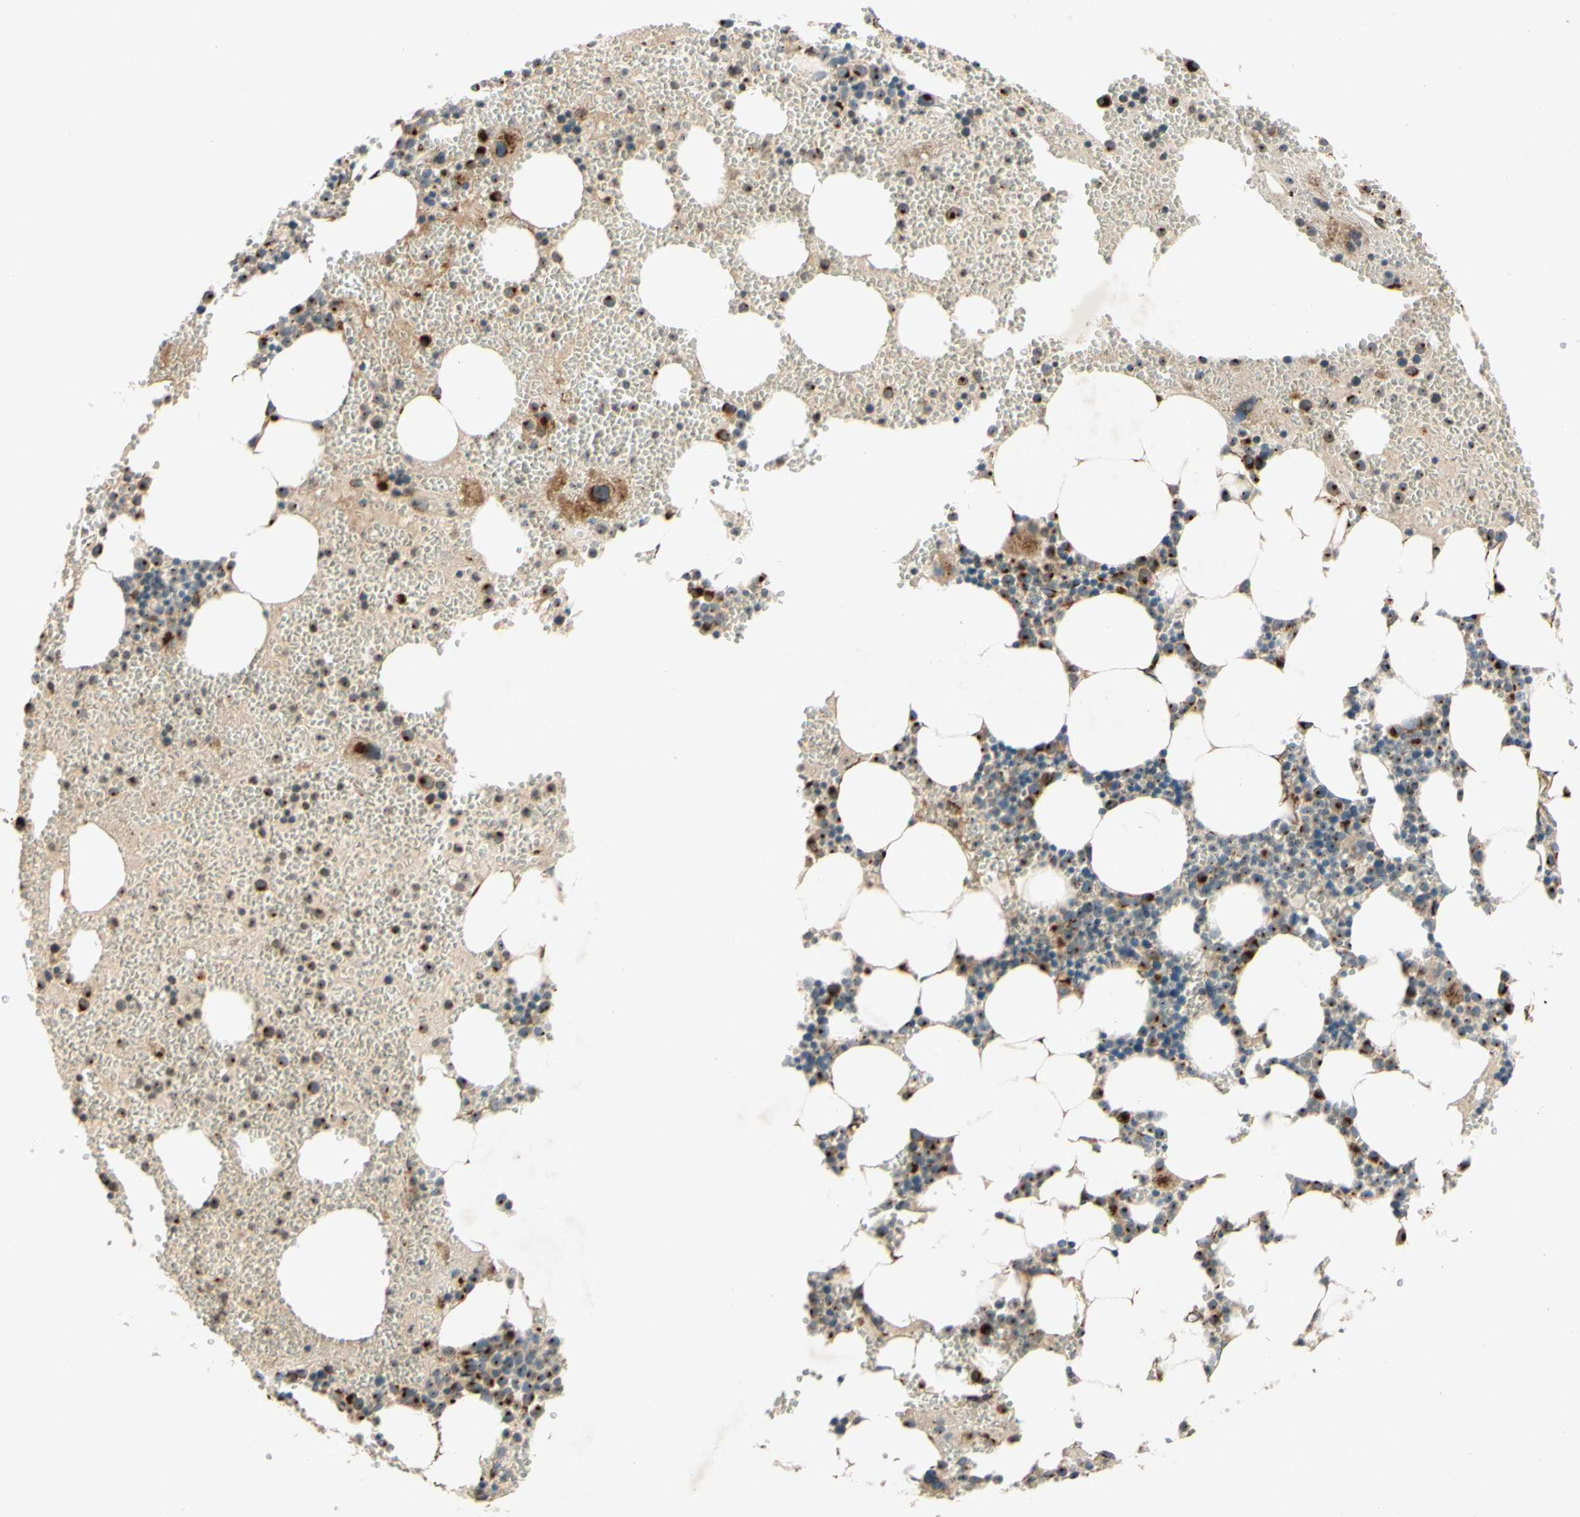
{"staining": {"intensity": "strong", "quantity": ">75%", "location": "cytoplasmic/membranous"}, "tissue": "bone marrow", "cell_type": "Hematopoietic cells", "image_type": "normal", "snomed": [{"axis": "morphology", "description": "Normal tissue, NOS"}, {"axis": "morphology", "description": "Inflammation, NOS"}, {"axis": "topography", "description": "Bone marrow"}], "caption": "Protein analysis of unremarkable bone marrow demonstrates strong cytoplasmic/membranous staining in approximately >75% of hematopoietic cells.", "gene": "PTPRU", "patient": {"sex": "female", "age": 76}}